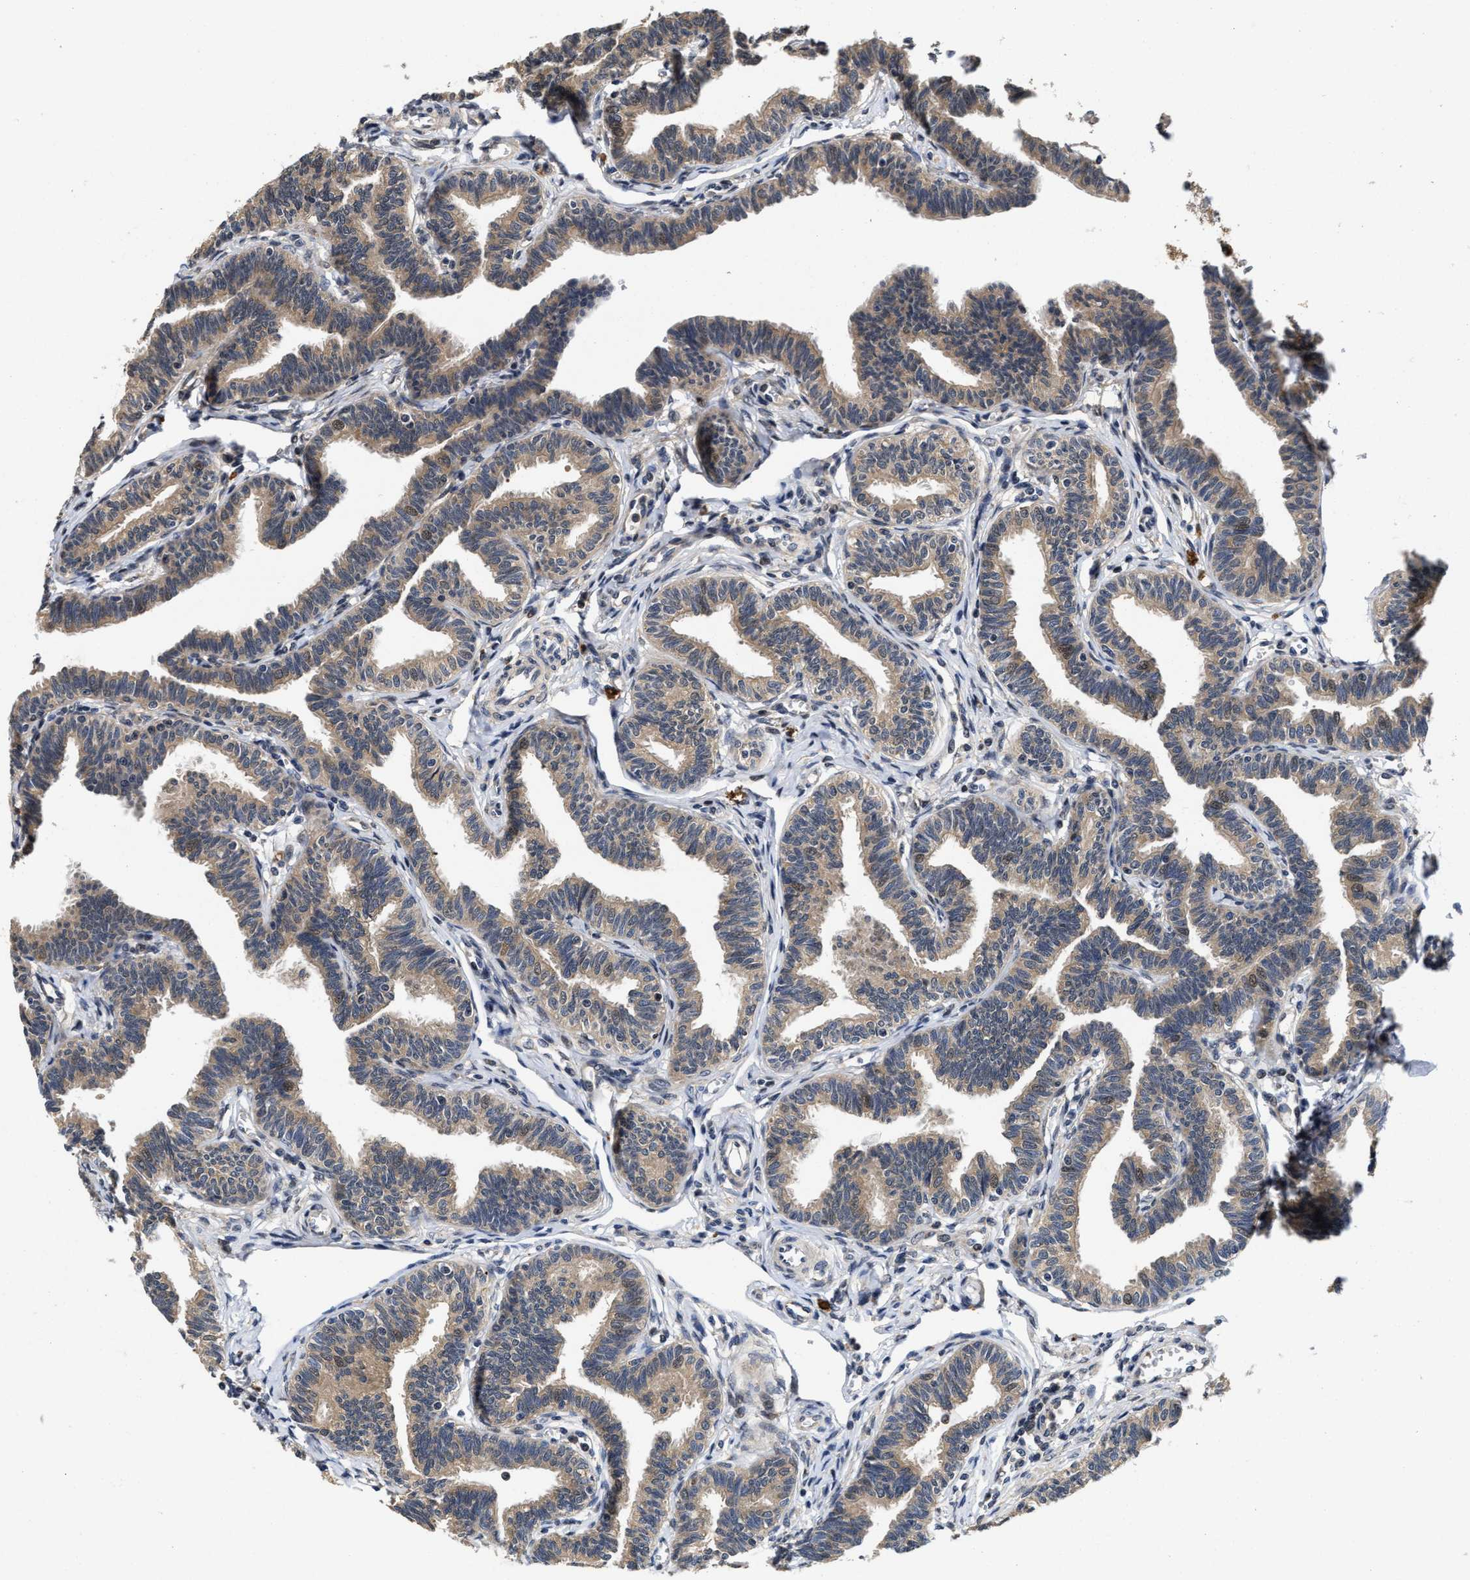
{"staining": {"intensity": "moderate", "quantity": ">75%", "location": "cytoplasmic/membranous"}, "tissue": "fallopian tube", "cell_type": "Glandular cells", "image_type": "normal", "snomed": [{"axis": "morphology", "description": "Normal tissue, NOS"}, {"axis": "topography", "description": "Fallopian tube"}, {"axis": "topography", "description": "Ovary"}], "caption": "A medium amount of moderate cytoplasmic/membranous expression is present in about >75% of glandular cells in normal fallopian tube.", "gene": "SCYL2", "patient": {"sex": "female", "age": 23}}